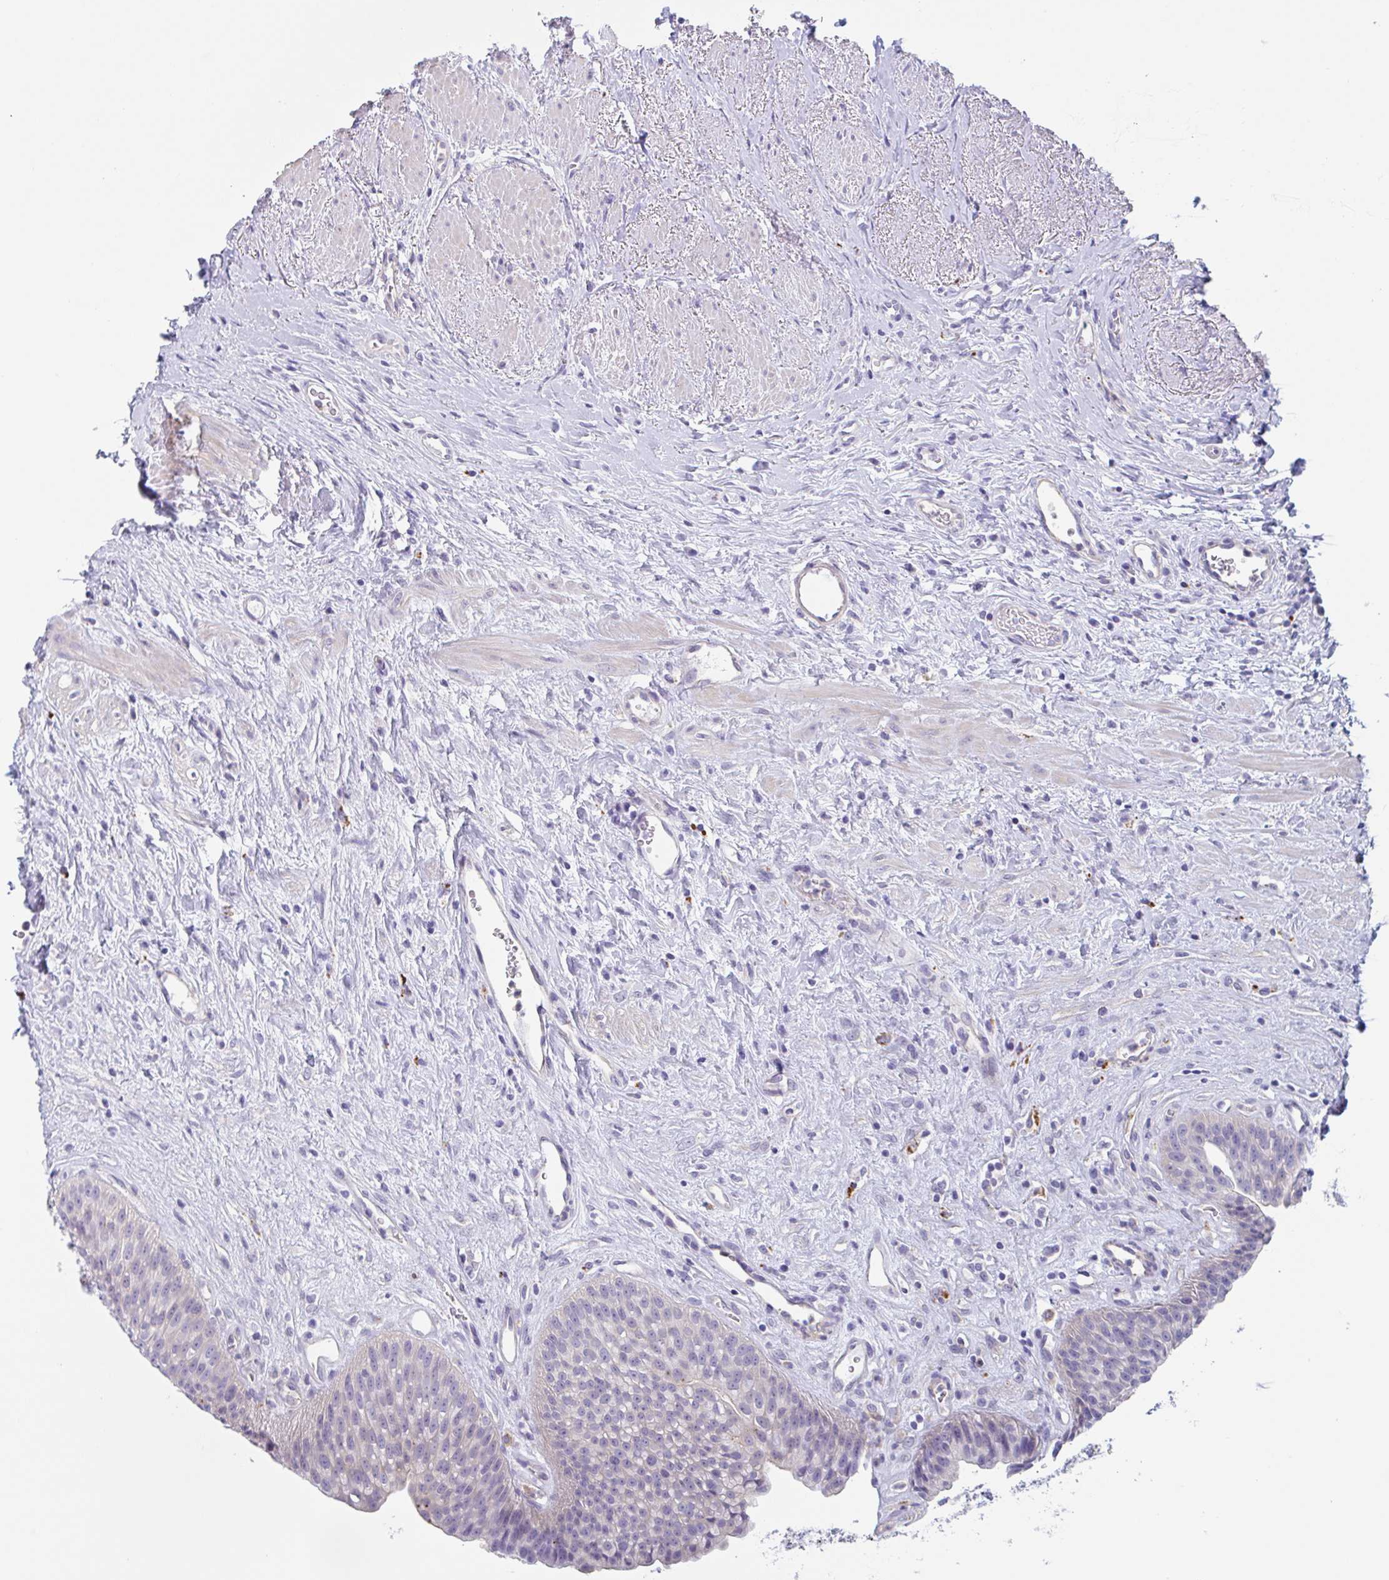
{"staining": {"intensity": "moderate", "quantity": "<25%", "location": "cytoplasmic/membranous"}, "tissue": "urinary bladder", "cell_type": "Urothelial cells", "image_type": "normal", "snomed": [{"axis": "morphology", "description": "Normal tissue, NOS"}, {"axis": "topography", "description": "Urinary bladder"}], "caption": "Immunohistochemistry (IHC) photomicrograph of normal urinary bladder: human urinary bladder stained using immunohistochemistry (IHC) reveals low levels of moderate protein expression localized specifically in the cytoplasmic/membranous of urothelial cells, appearing as a cytoplasmic/membranous brown color.", "gene": "LENG9", "patient": {"sex": "female", "age": 56}}